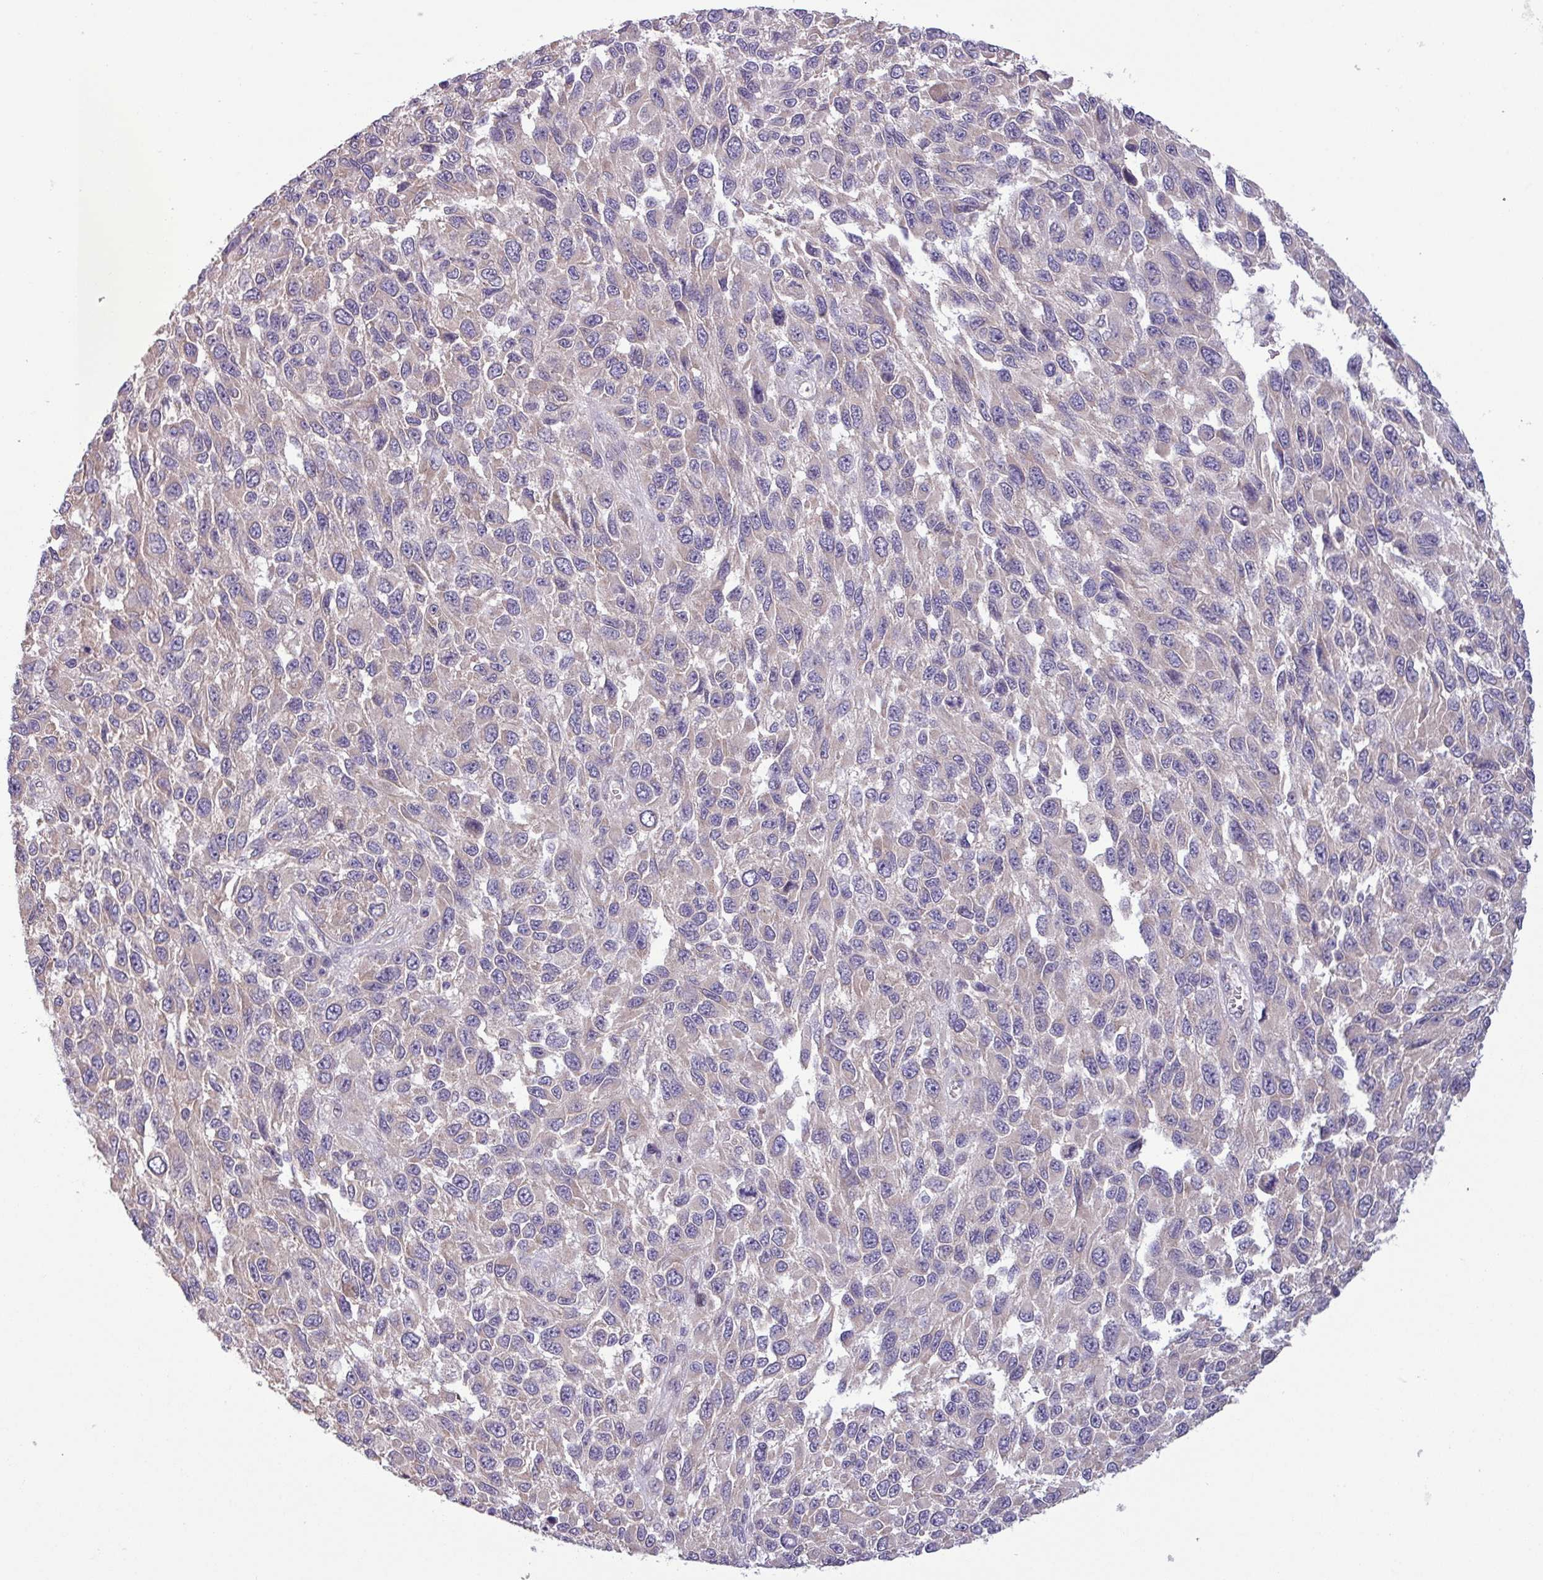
{"staining": {"intensity": "negative", "quantity": "none", "location": "none"}, "tissue": "melanoma", "cell_type": "Tumor cells", "image_type": "cancer", "snomed": [{"axis": "morphology", "description": "Malignant melanoma, NOS"}, {"axis": "topography", "description": "Skin"}], "caption": "IHC micrograph of human malignant melanoma stained for a protein (brown), which displays no expression in tumor cells.", "gene": "C20orf27", "patient": {"sex": "female", "age": 96}}